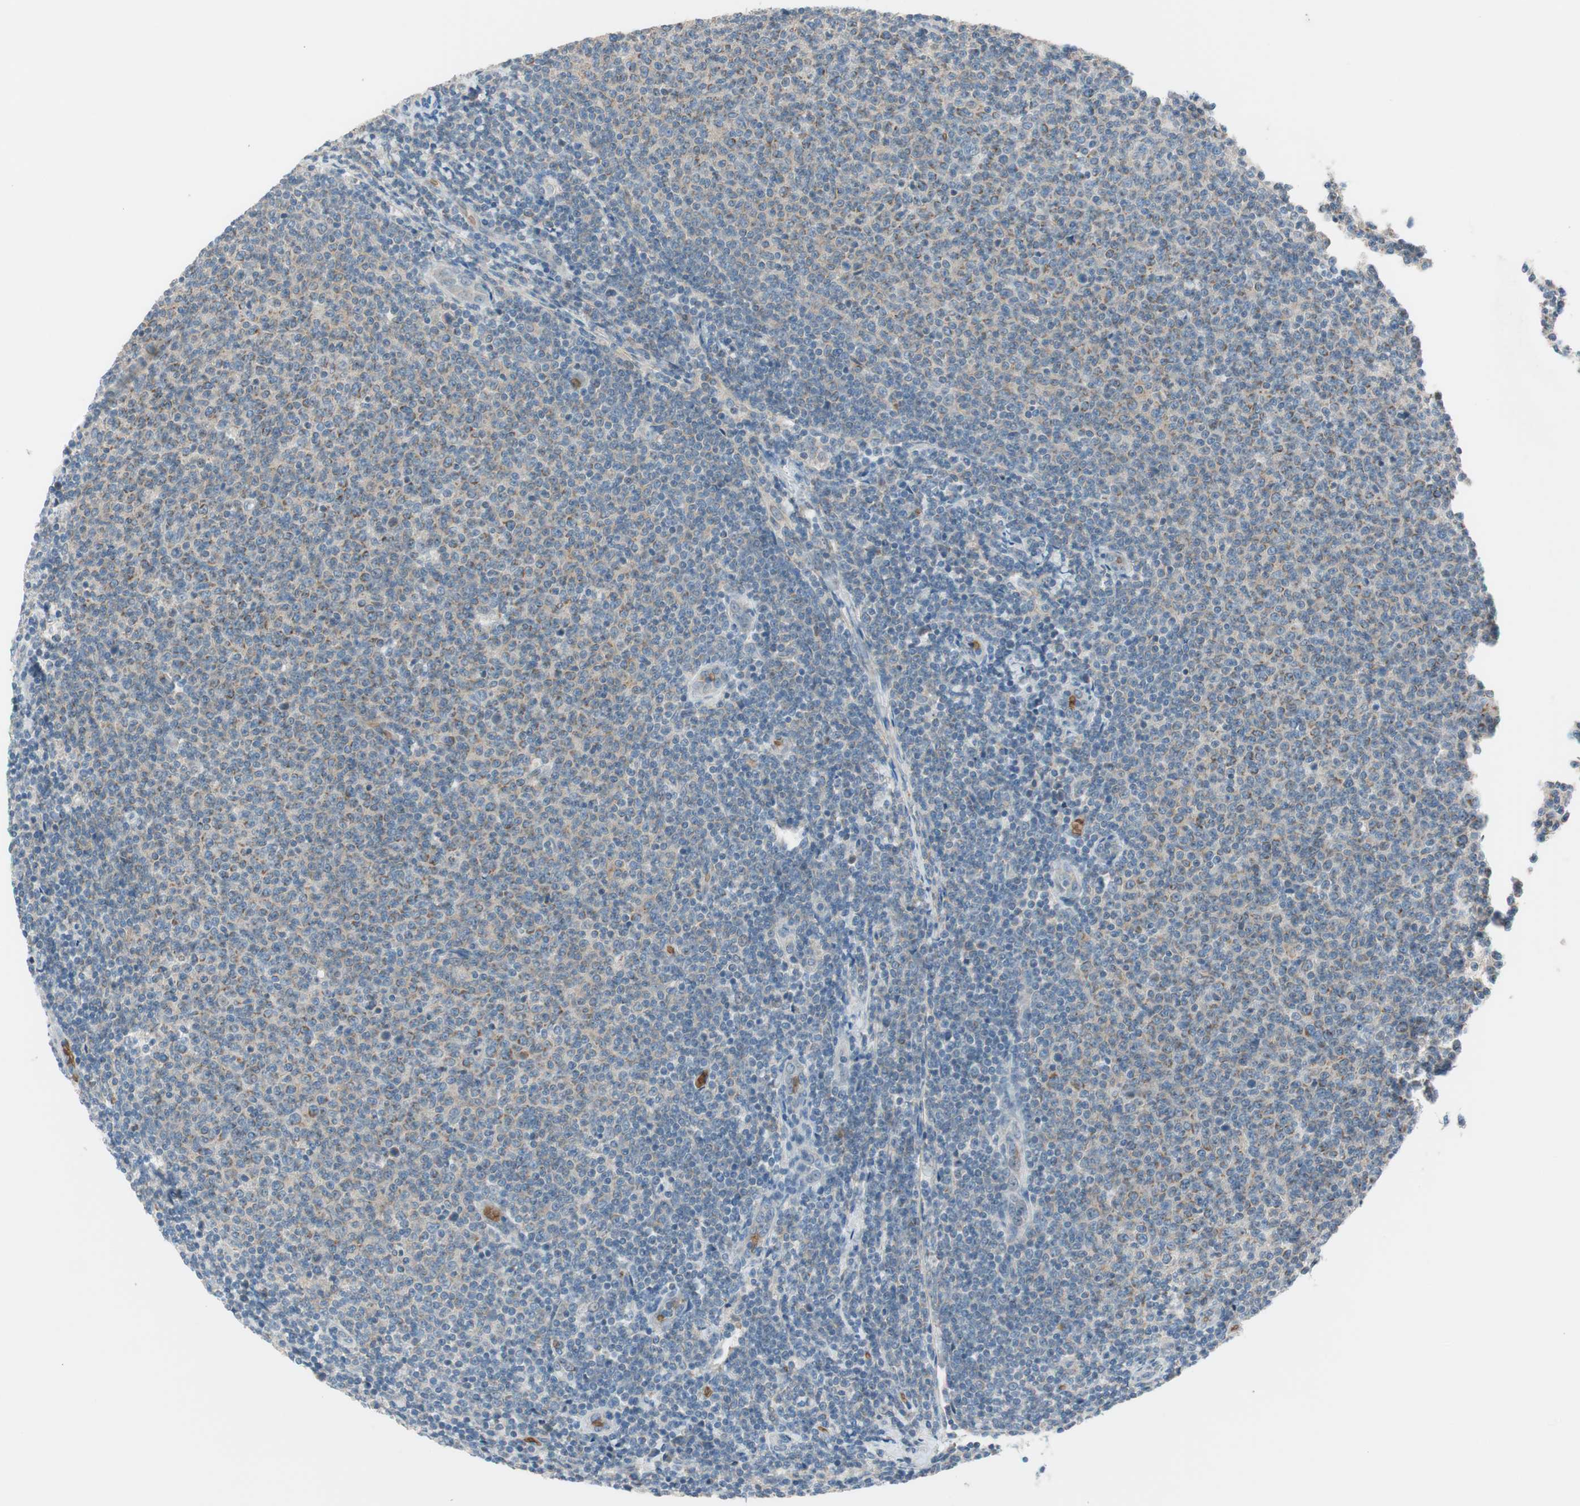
{"staining": {"intensity": "moderate", "quantity": "<25%", "location": "cytoplasmic/membranous"}, "tissue": "lymphoma", "cell_type": "Tumor cells", "image_type": "cancer", "snomed": [{"axis": "morphology", "description": "Malignant lymphoma, non-Hodgkin's type, Low grade"}, {"axis": "topography", "description": "Lymph node"}], "caption": "Protein expression analysis of lymphoma exhibits moderate cytoplasmic/membranous positivity in about <25% of tumor cells.", "gene": "GYPC", "patient": {"sex": "male", "age": 66}}